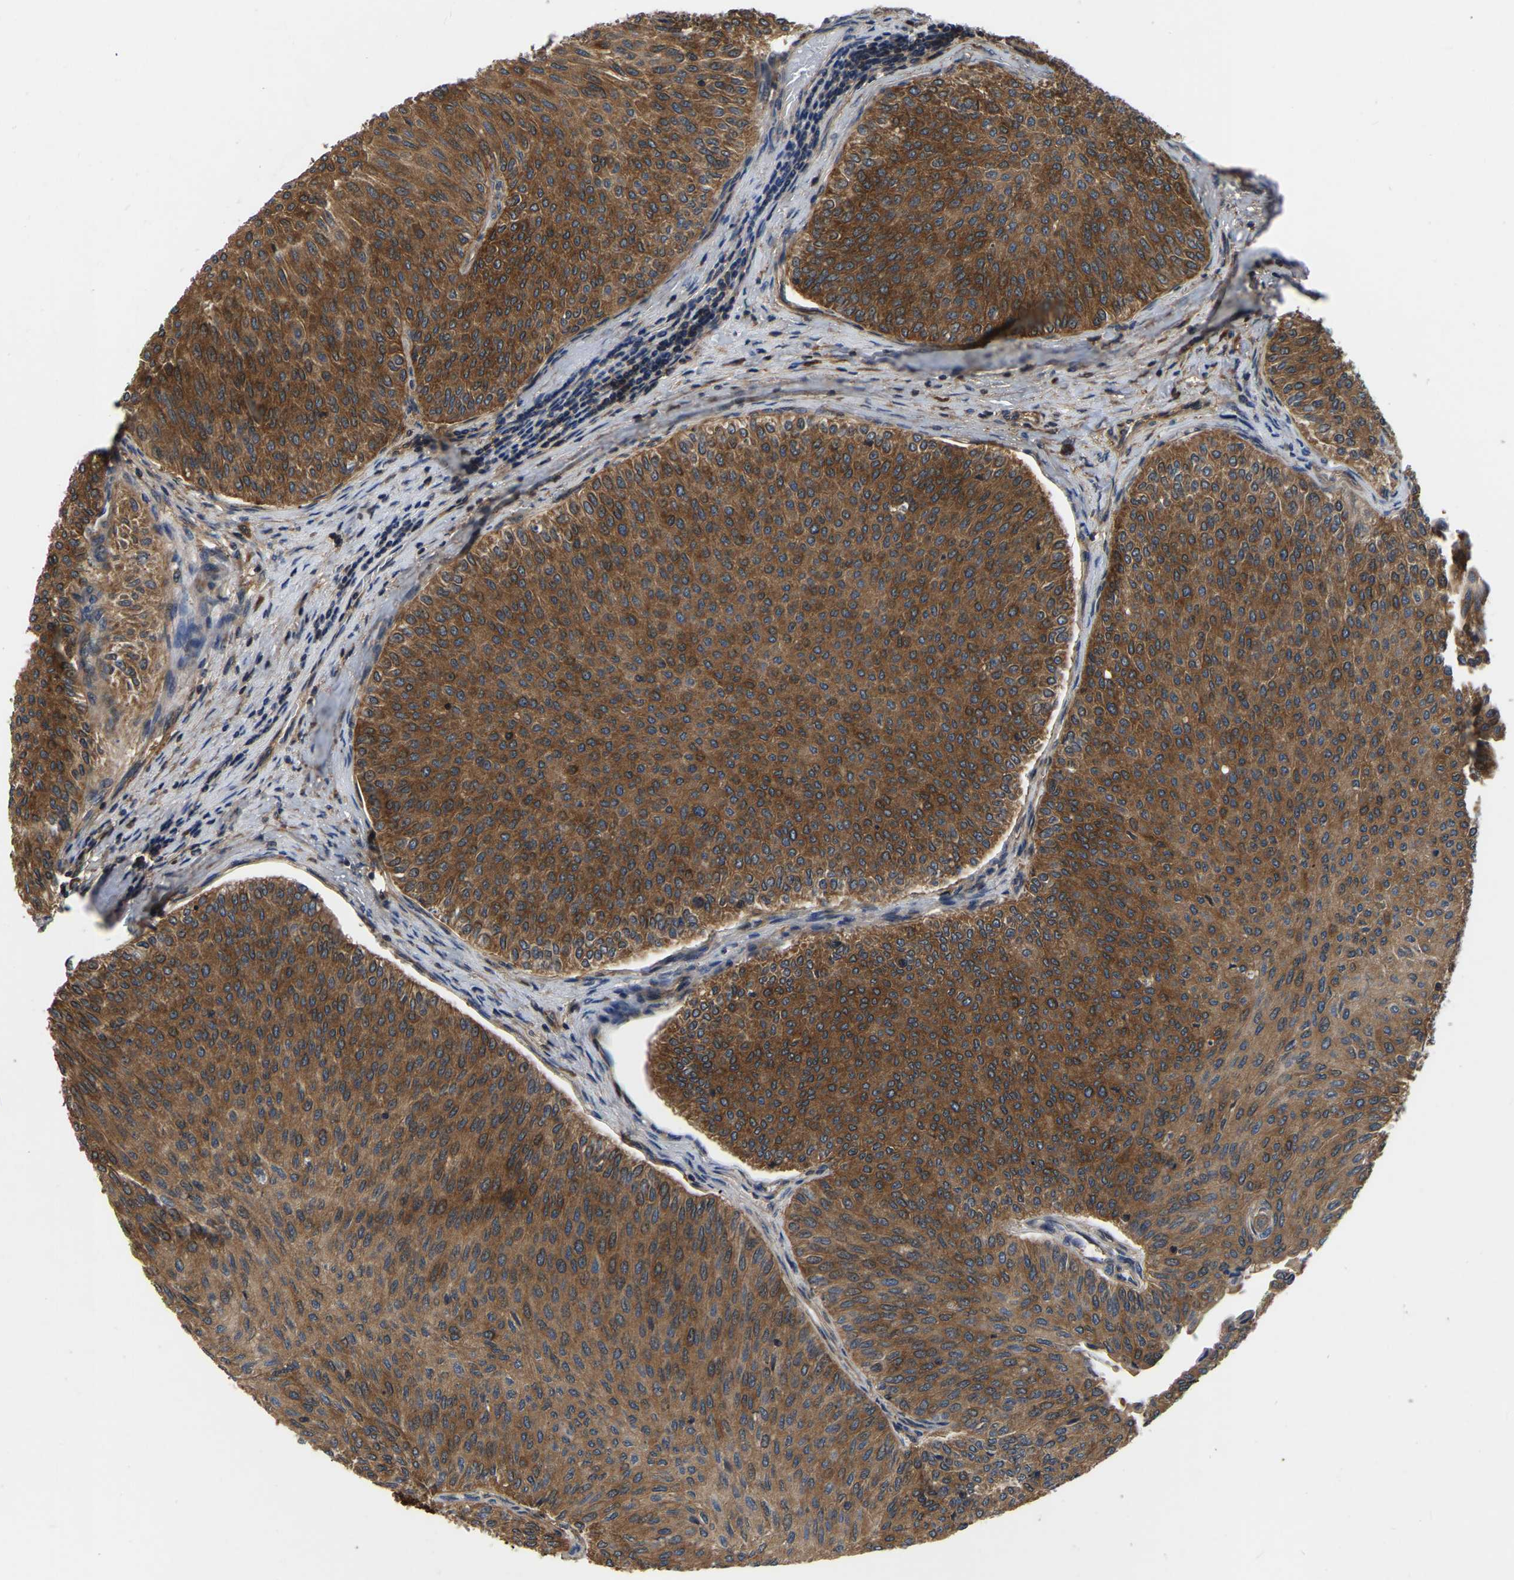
{"staining": {"intensity": "strong", "quantity": ">75%", "location": "cytoplasmic/membranous"}, "tissue": "urothelial cancer", "cell_type": "Tumor cells", "image_type": "cancer", "snomed": [{"axis": "morphology", "description": "Urothelial carcinoma, Low grade"}, {"axis": "topography", "description": "Urinary bladder"}], "caption": "IHC photomicrograph of low-grade urothelial carcinoma stained for a protein (brown), which reveals high levels of strong cytoplasmic/membranous staining in approximately >75% of tumor cells.", "gene": "GARS1", "patient": {"sex": "male", "age": 78}}